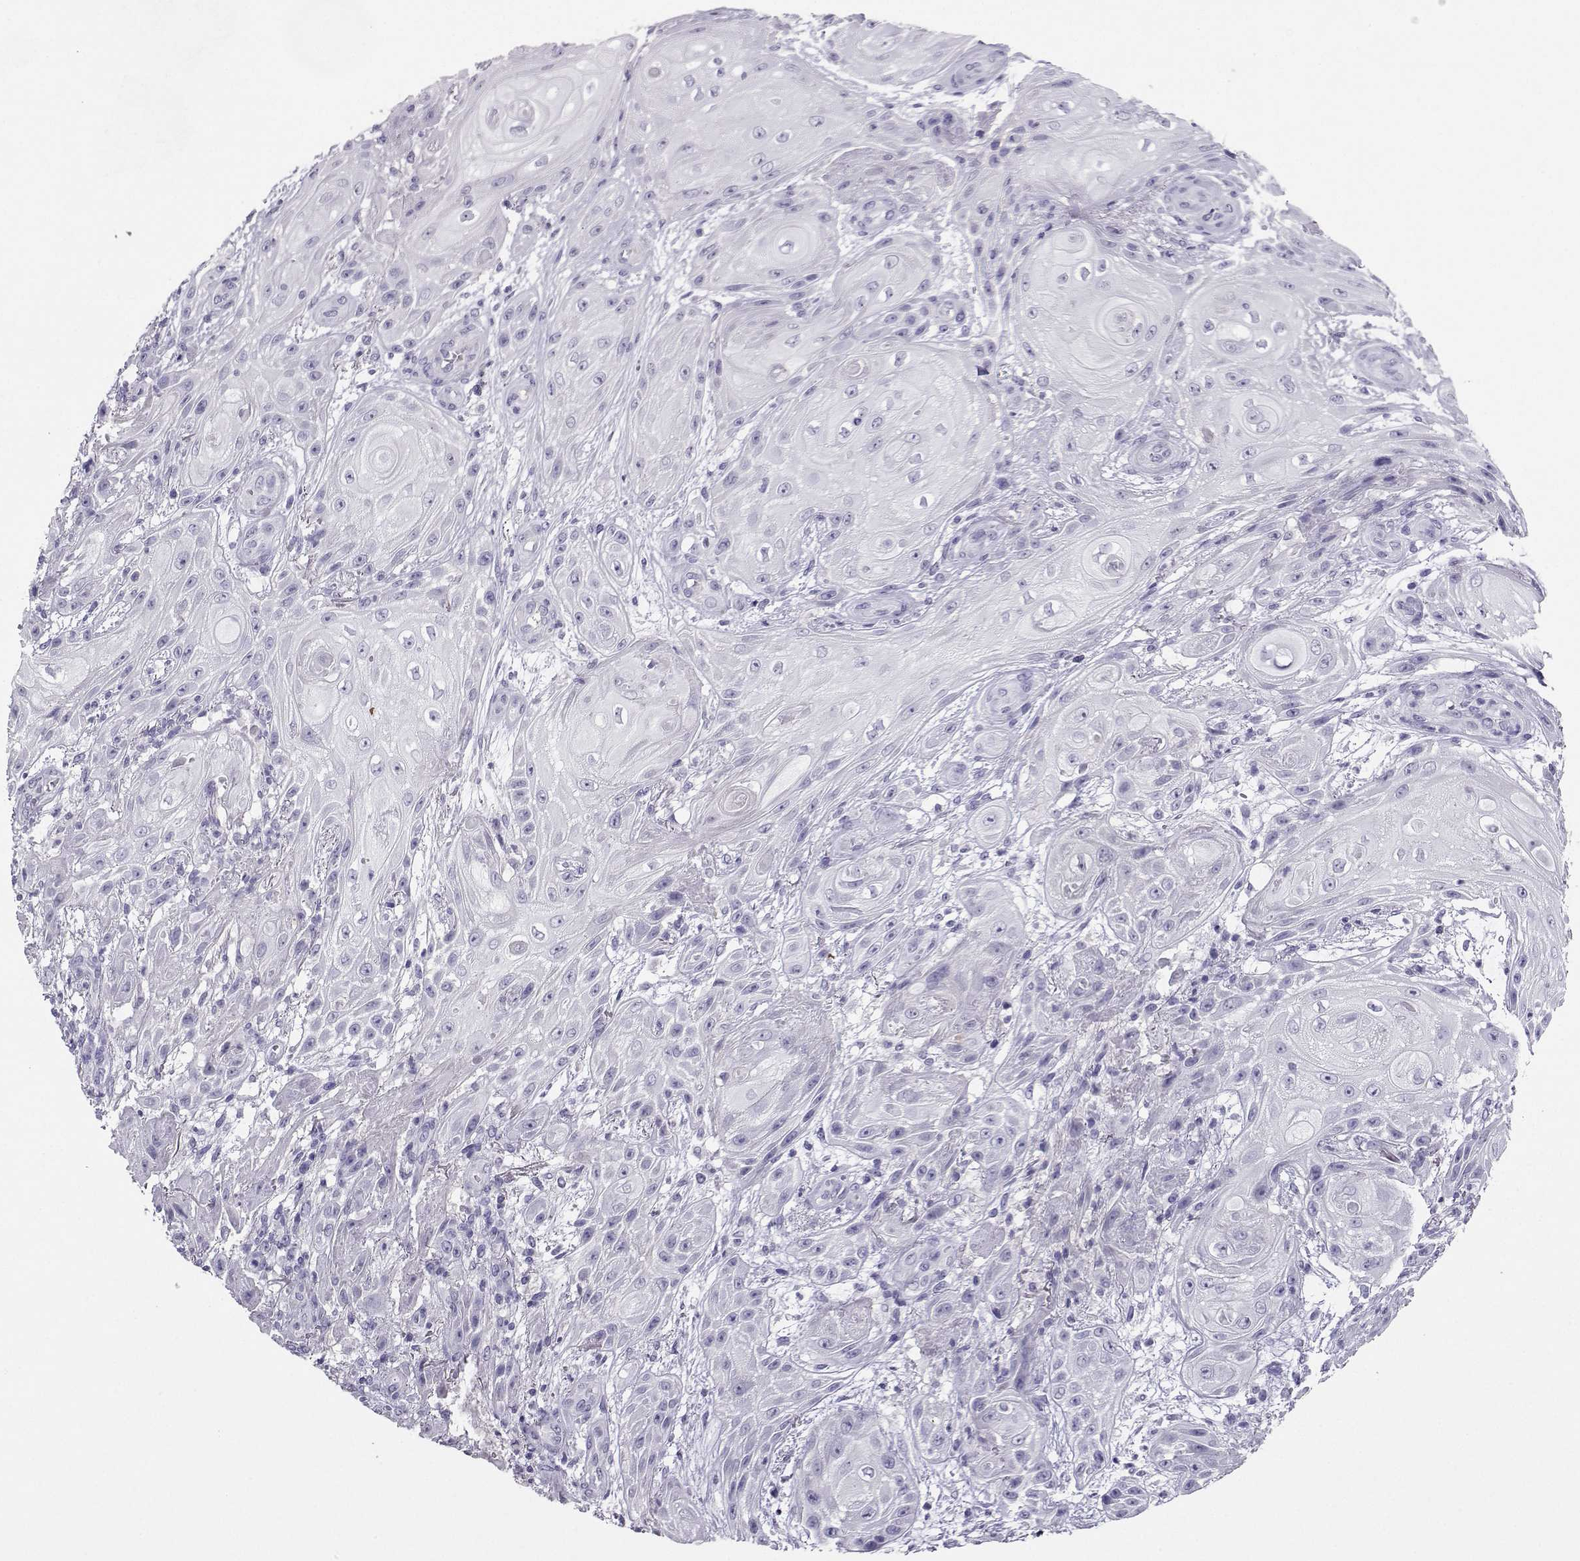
{"staining": {"intensity": "negative", "quantity": "none", "location": "none"}, "tissue": "skin cancer", "cell_type": "Tumor cells", "image_type": "cancer", "snomed": [{"axis": "morphology", "description": "Squamous cell carcinoma, NOS"}, {"axis": "topography", "description": "Skin"}], "caption": "Skin cancer was stained to show a protein in brown. There is no significant staining in tumor cells.", "gene": "GRIK4", "patient": {"sex": "male", "age": 62}}